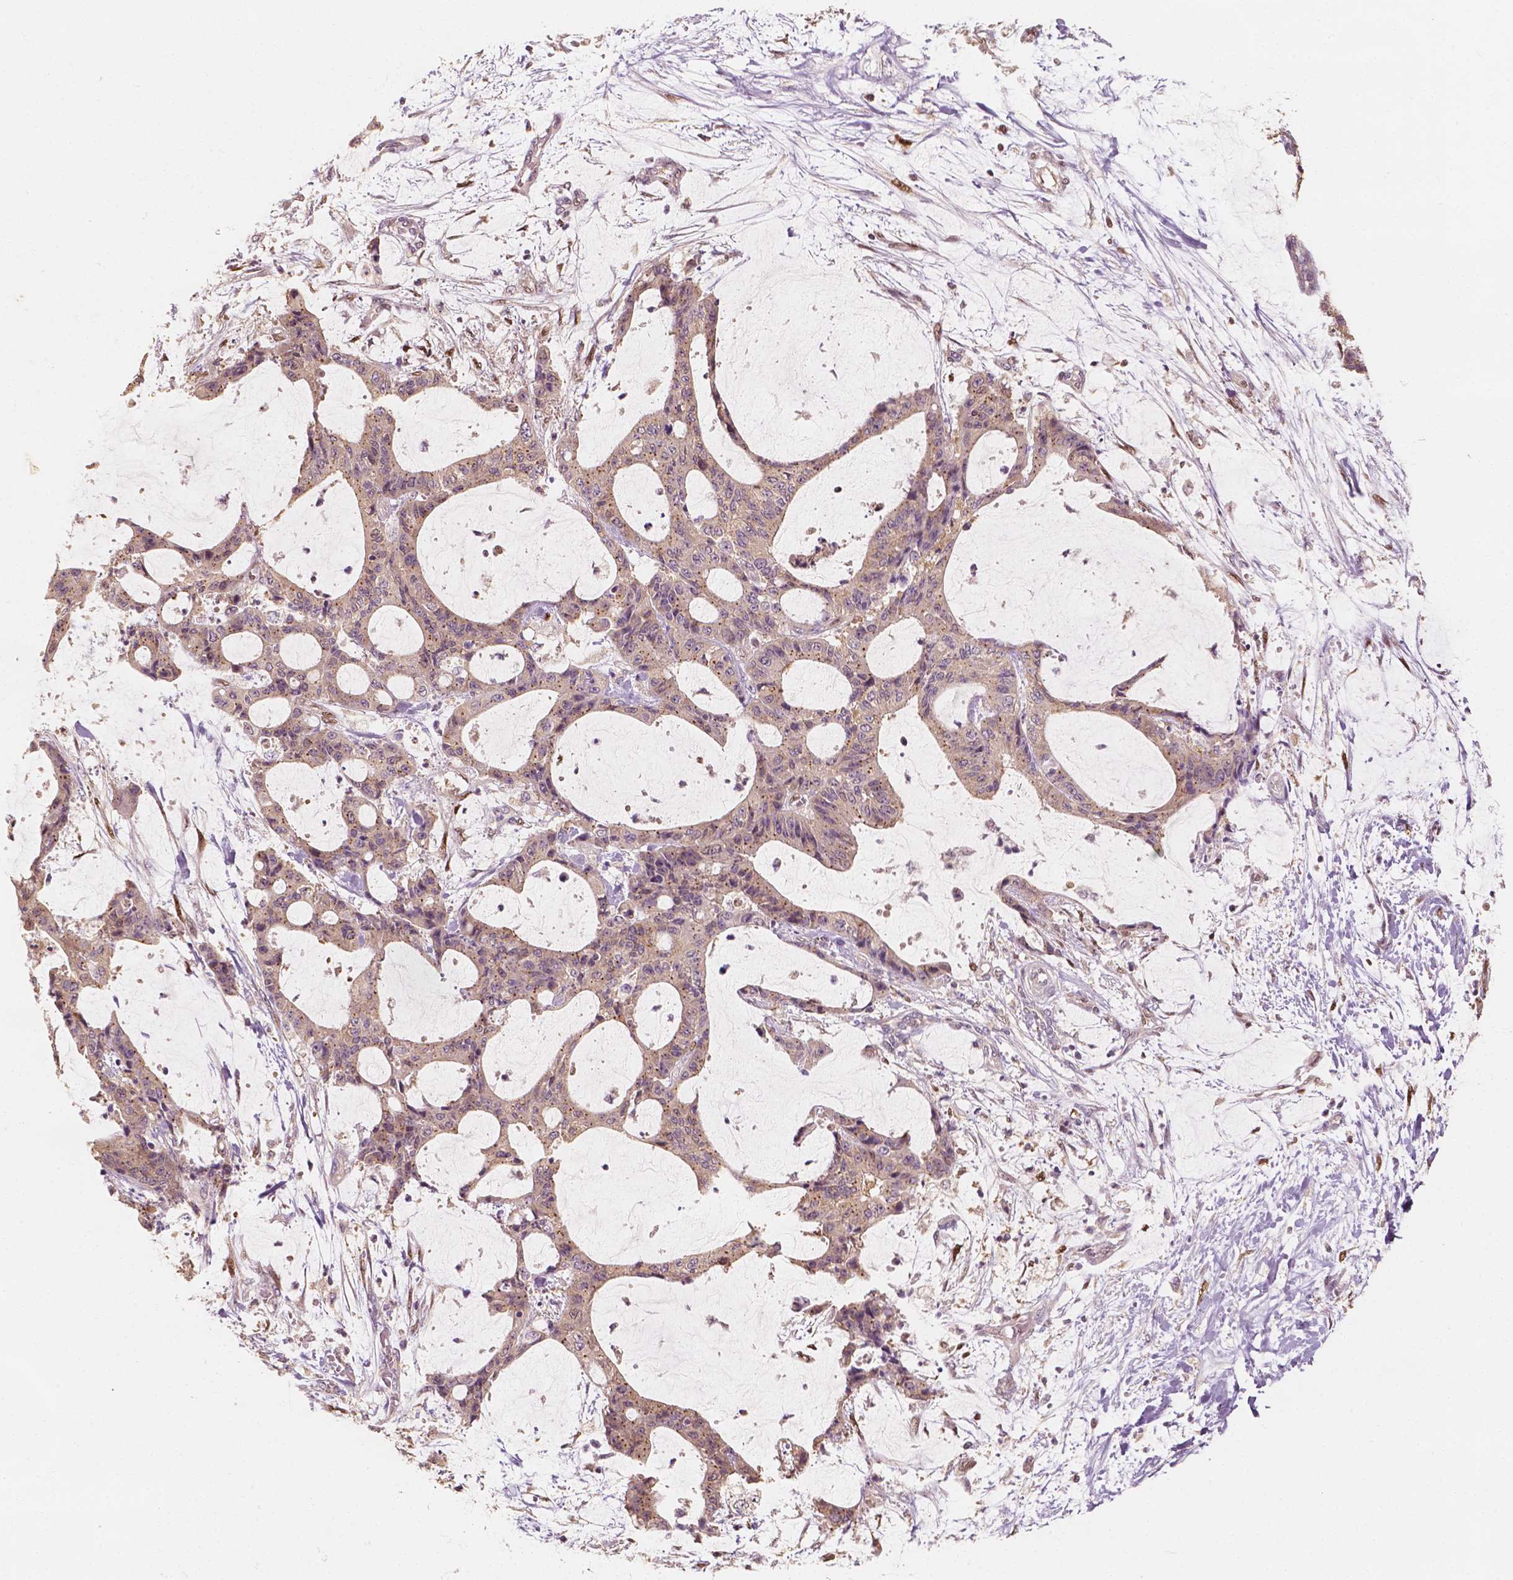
{"staining": {"intensity": "moderate", "quantity": "<25%", "location": "cytoplasmic/membranous"}, "tissue": "liver cancer", "cell_type": "Tumor cells", "image_type": "cancer", "snomed": [{"axis": "morphology", "description": "Cholangiocarcinoma"}, {"axis": "topography", "description": "Liver"}], "caption": "An immunohistochemistry micrograph of neoplastic tissue is shown. Protein staining in brown highlights moderate cytoplasmic/membranous positivity in liver cholangiocarcinoma within tumor cells.", "gene": "TBC1D17", "patient": {"sex": "female", "age": 73}}